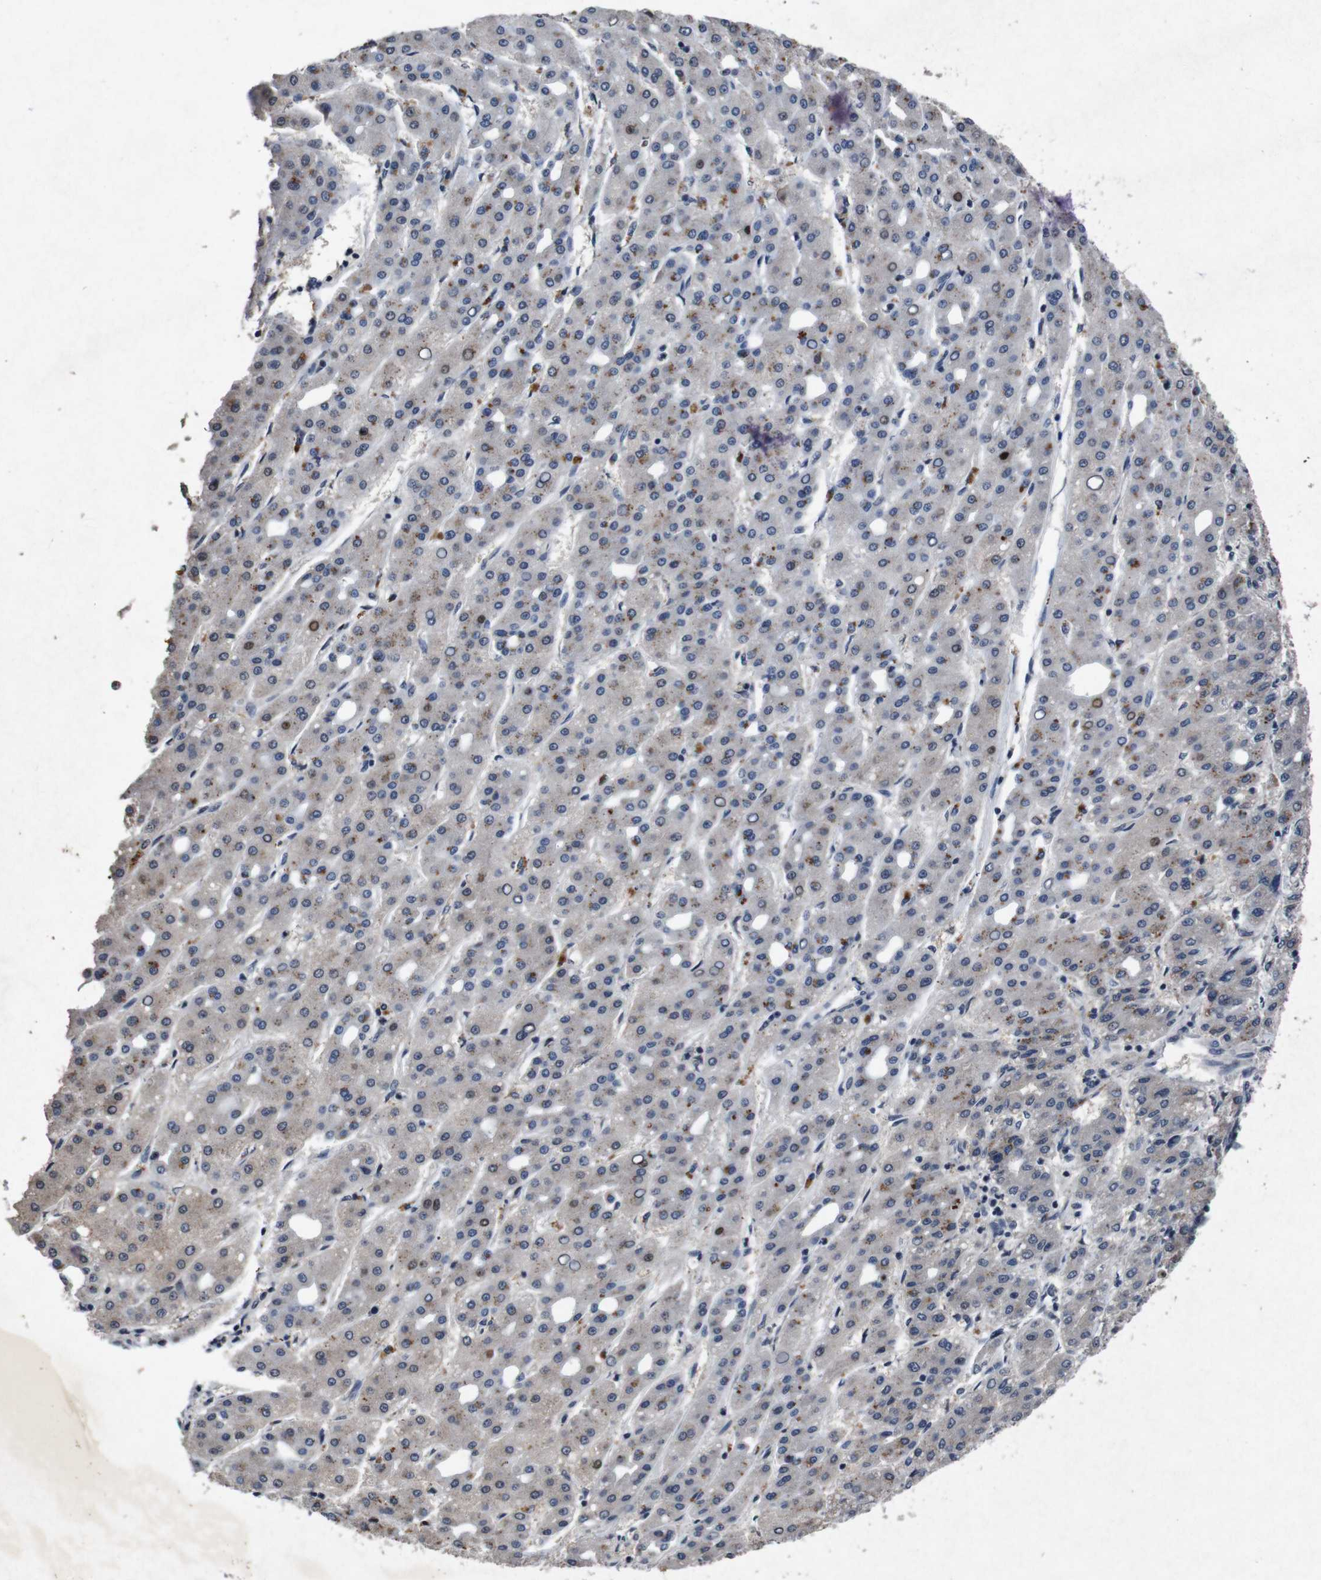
{"staining": {"intensity": "moderate", "quantity": "<25%", "location": "cytoplasmic/membranous"}, "tissue": "liver cancer", "cell_type": "Tumor cells", "image_type": "cancer", "snomed": [{"axis": "morphology", "description": "Carcinoma, Hepatocellular, NOS"}, {"axis": "topography", "description": "Liver"}], "caption": "A low amount of moderate cytoplasmic/membranous positivity is seen in approximately <25% of tumor cells in liver hepatocellular carcinoma tissue. The protein is stained brown, and the nuclei are stained in blue (DAB (3,3'-diaminobenzidine) IHC with brightfield microscopy, high magnification).", "gene": "AKT3", "patient": {"sex": "male", "age": 65}}